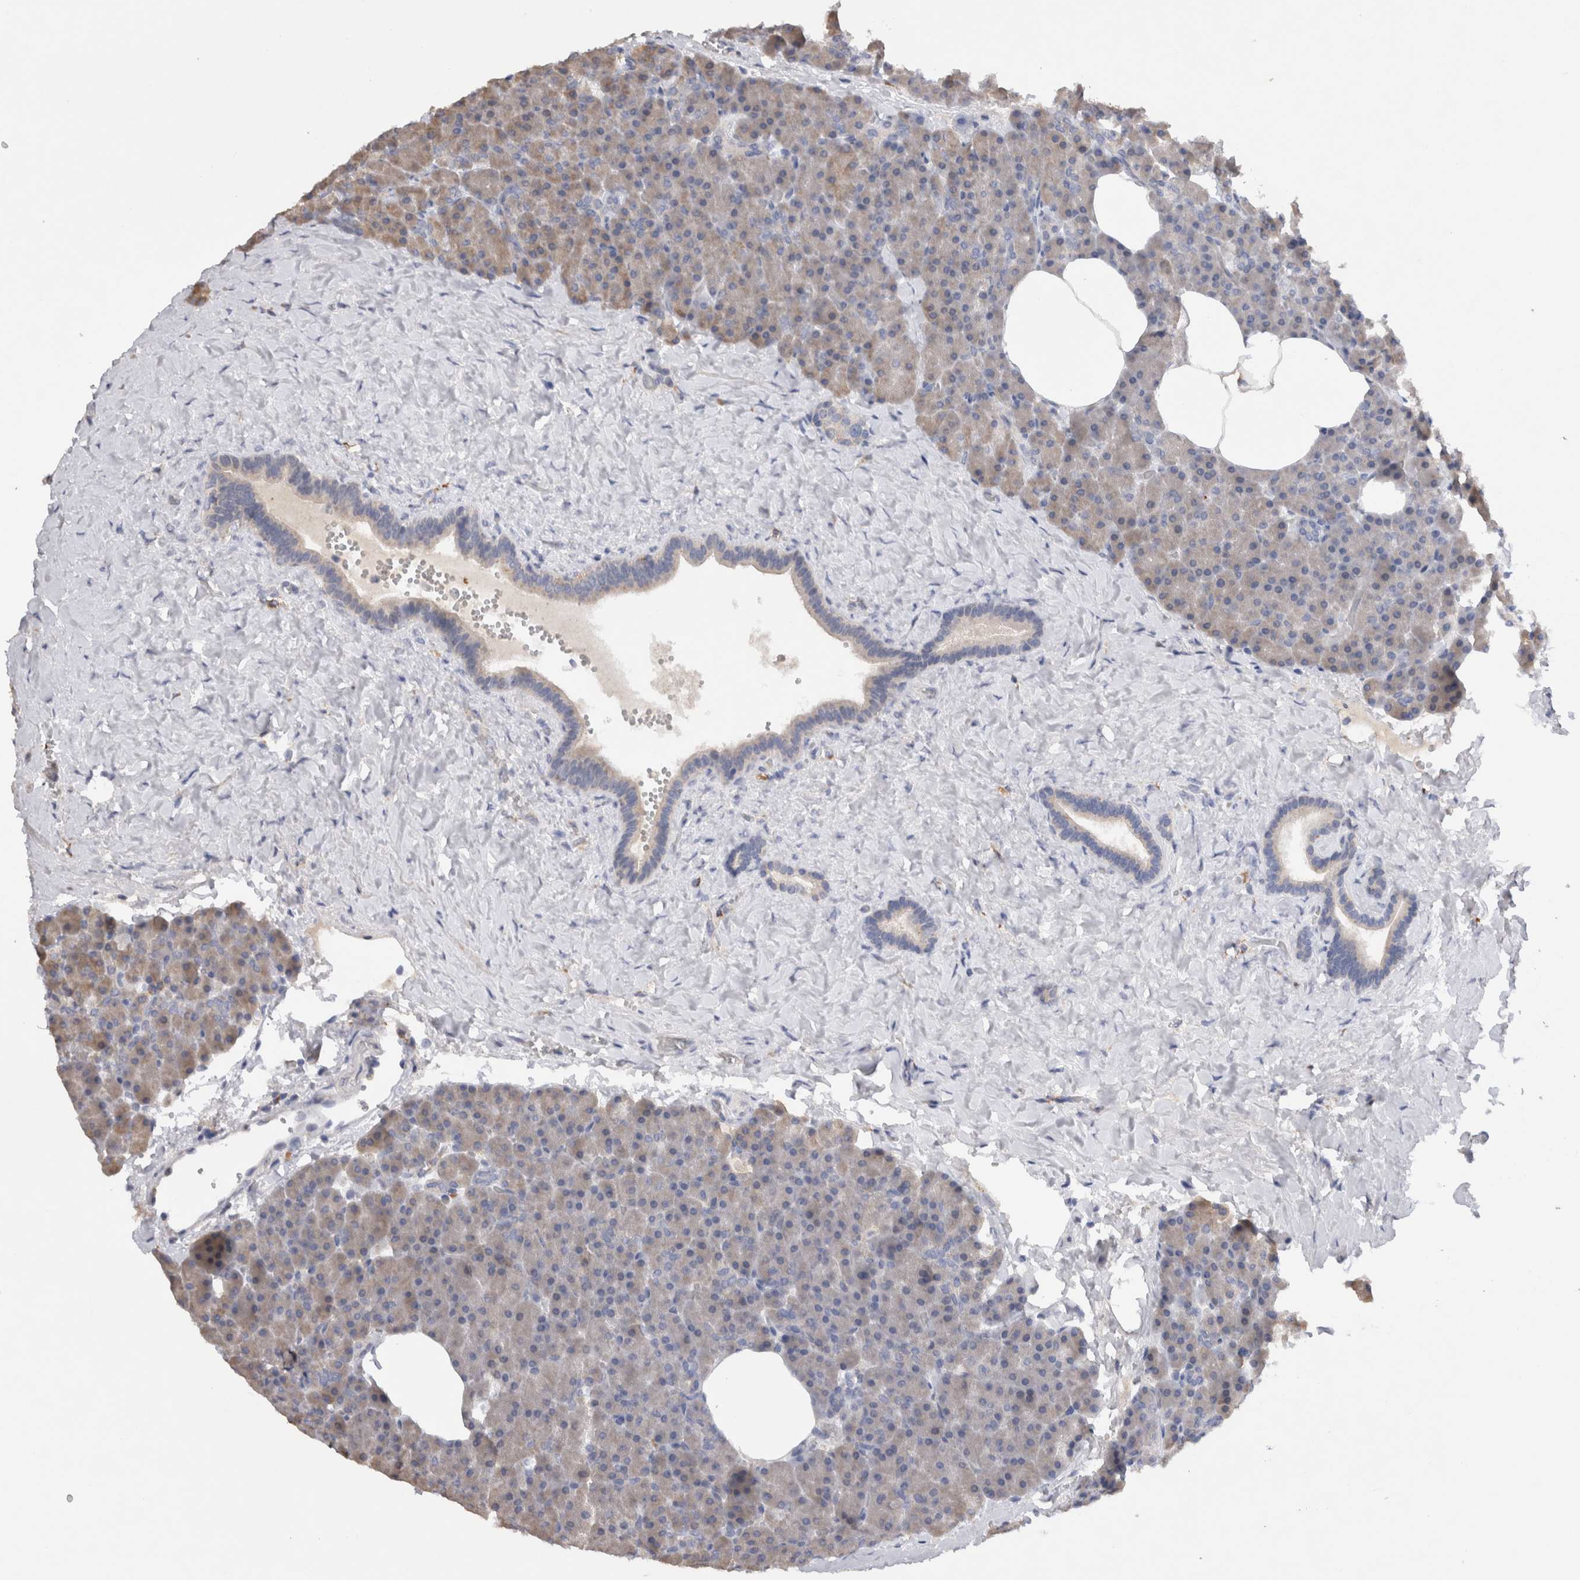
{"staining": {"intensity": "weak", "quantity": ">75%", "location": "cytoplasmic/membranous"}, "tissue": "pancreas", "cell_type": "Exocrine glandular cells", "image_type": "normal", "snomed": [{"axis": "morphology", "description": "Normal tissue, NOS"}, {"axis": "morphology", "description": "Carcinoid, malignant, NOS"}, {"axis": "topography", "description": "Pancreas"}], "caption": "Exocrine glandular cells reveal low levels of weak cytoplasmic/membranous positivity in about >75% of cells in benign pancreas.", "gene": "VSIG4", "patient": {"sex": "female", "age": 35}}